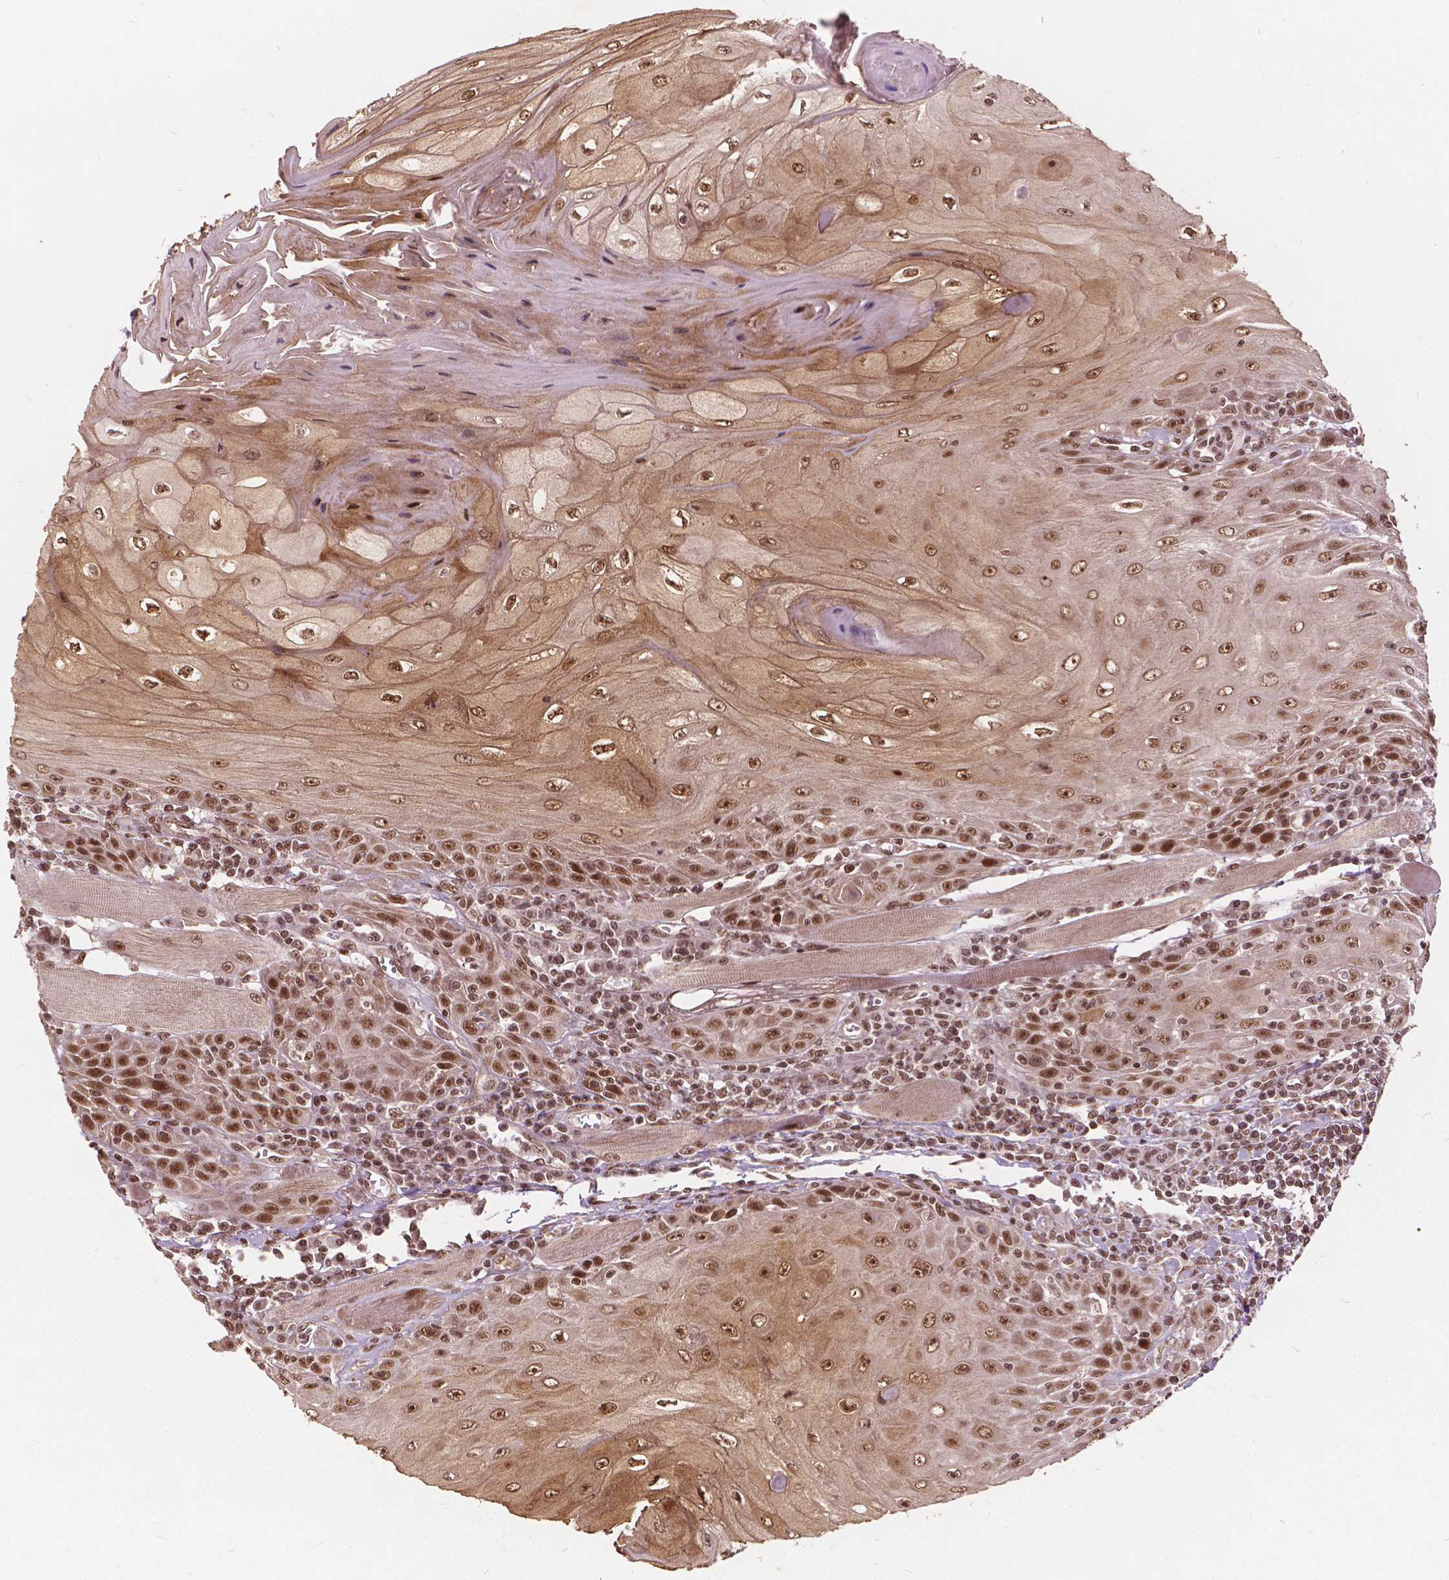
{"staining": {"intensity": "moderate", "quantity": ">75%", "location": "cytoplasmic/membranous,nuclear"}, "tissue": "head and neck cancer", "cell_type": "Tumor cells", "image_type": "cancer", "snomed": [{"axis": "morphology", "description": "Squamous cell carcinoma, NOS"}, {"axis": "topography", "description": "Head-Neck"}], "caption": "A micrograph of head and neck squamous cell carcinoma stained for a protein shows moderate cytoplasmic/membranous and nuclear brown staining in tumor cells. (IHC, brightfield microscopy, high magnification).", "gene": "GPS2", "patient": {"sex": "male", "age": 52}}